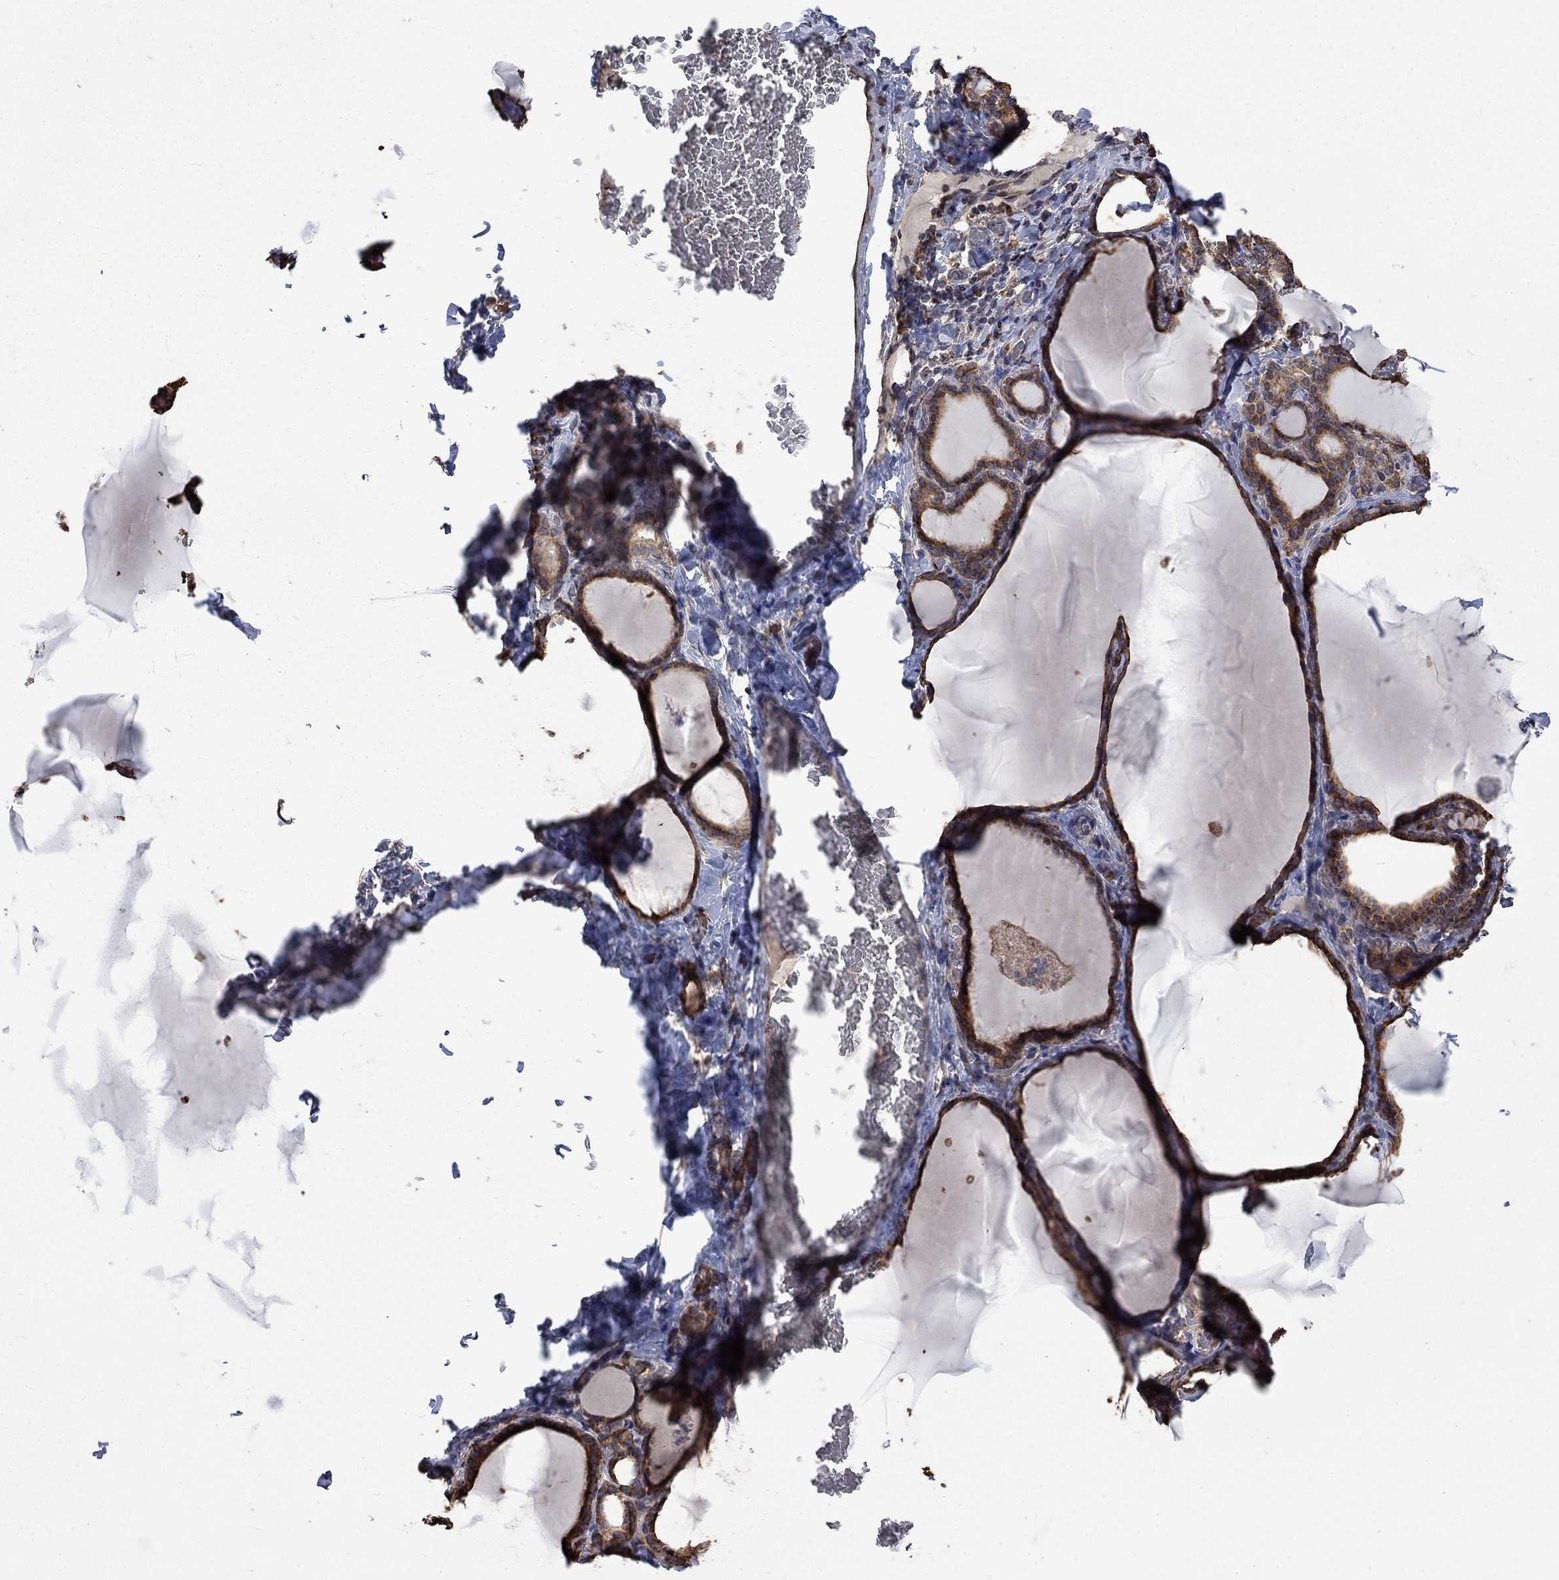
{"staining": {"intensity": "moderate", "quantity": ">75%", "location": "cytoplasmic/membranous"}, "tissue": "thyroid gland", "cell_type": "Glandular cells", "image_type": "normal", "snomed": [{"axis": "morphology", "description": "Normal tissue, NOS"}, {"axis": "morphology", "description": "Hyperplasia, NOS"}, {"axis": "topography", "description": "Thyroid gland"}], "caption": "Moderate cytoplasmic/membranous protein expression is present in about >75% of glandular cells in thyroid gland. Using DAB (brown) and hematoxylin (blue) stains, captured at high magnification using brightfield microscopy.", "gene": "ESRRA", "patient": {"sex": "female", "age": 27}}